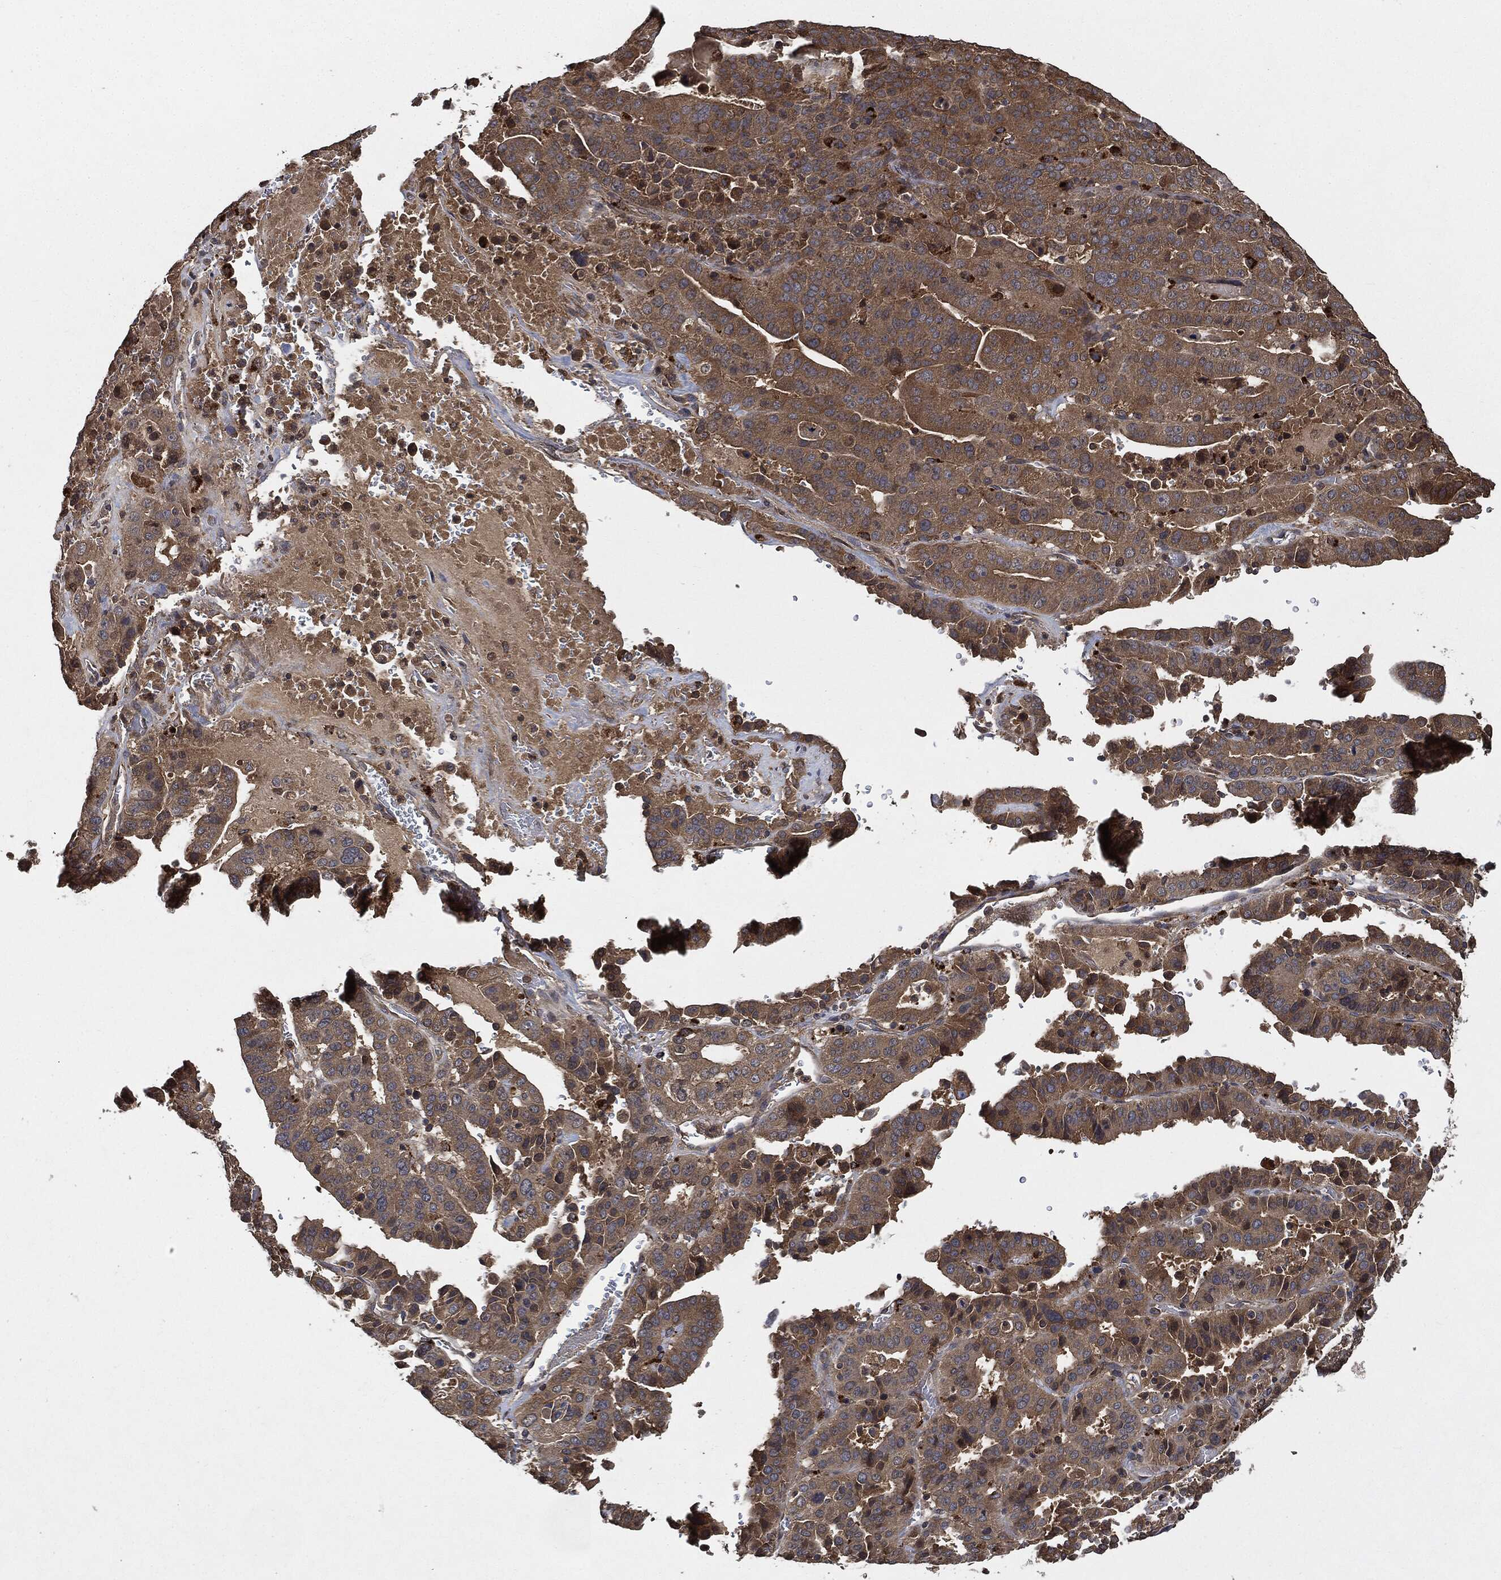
{"staining": {"intensity": "moderate", "quantity": ">75%", "location": "cytoplasmic/membranous"}, "tissue": "stomach cancer", "cell_type": "Tumor cells", "image_type": "cancer", "snomed": [{"axis": "morphology", "description": "Adenocarcinoma, NOS"}, {"axis": "topography", "description": "Stomach"}], "caption": "Immunohistochemistry (IHC) image of human stomach cancer stained for a protein (brown), which shows medium levels of moderate cytoplasmic/membranous positivity in approximately >75% of tumor cells.", "gene": "BRAF", "patient": {"sex": "male", "age": 48}}